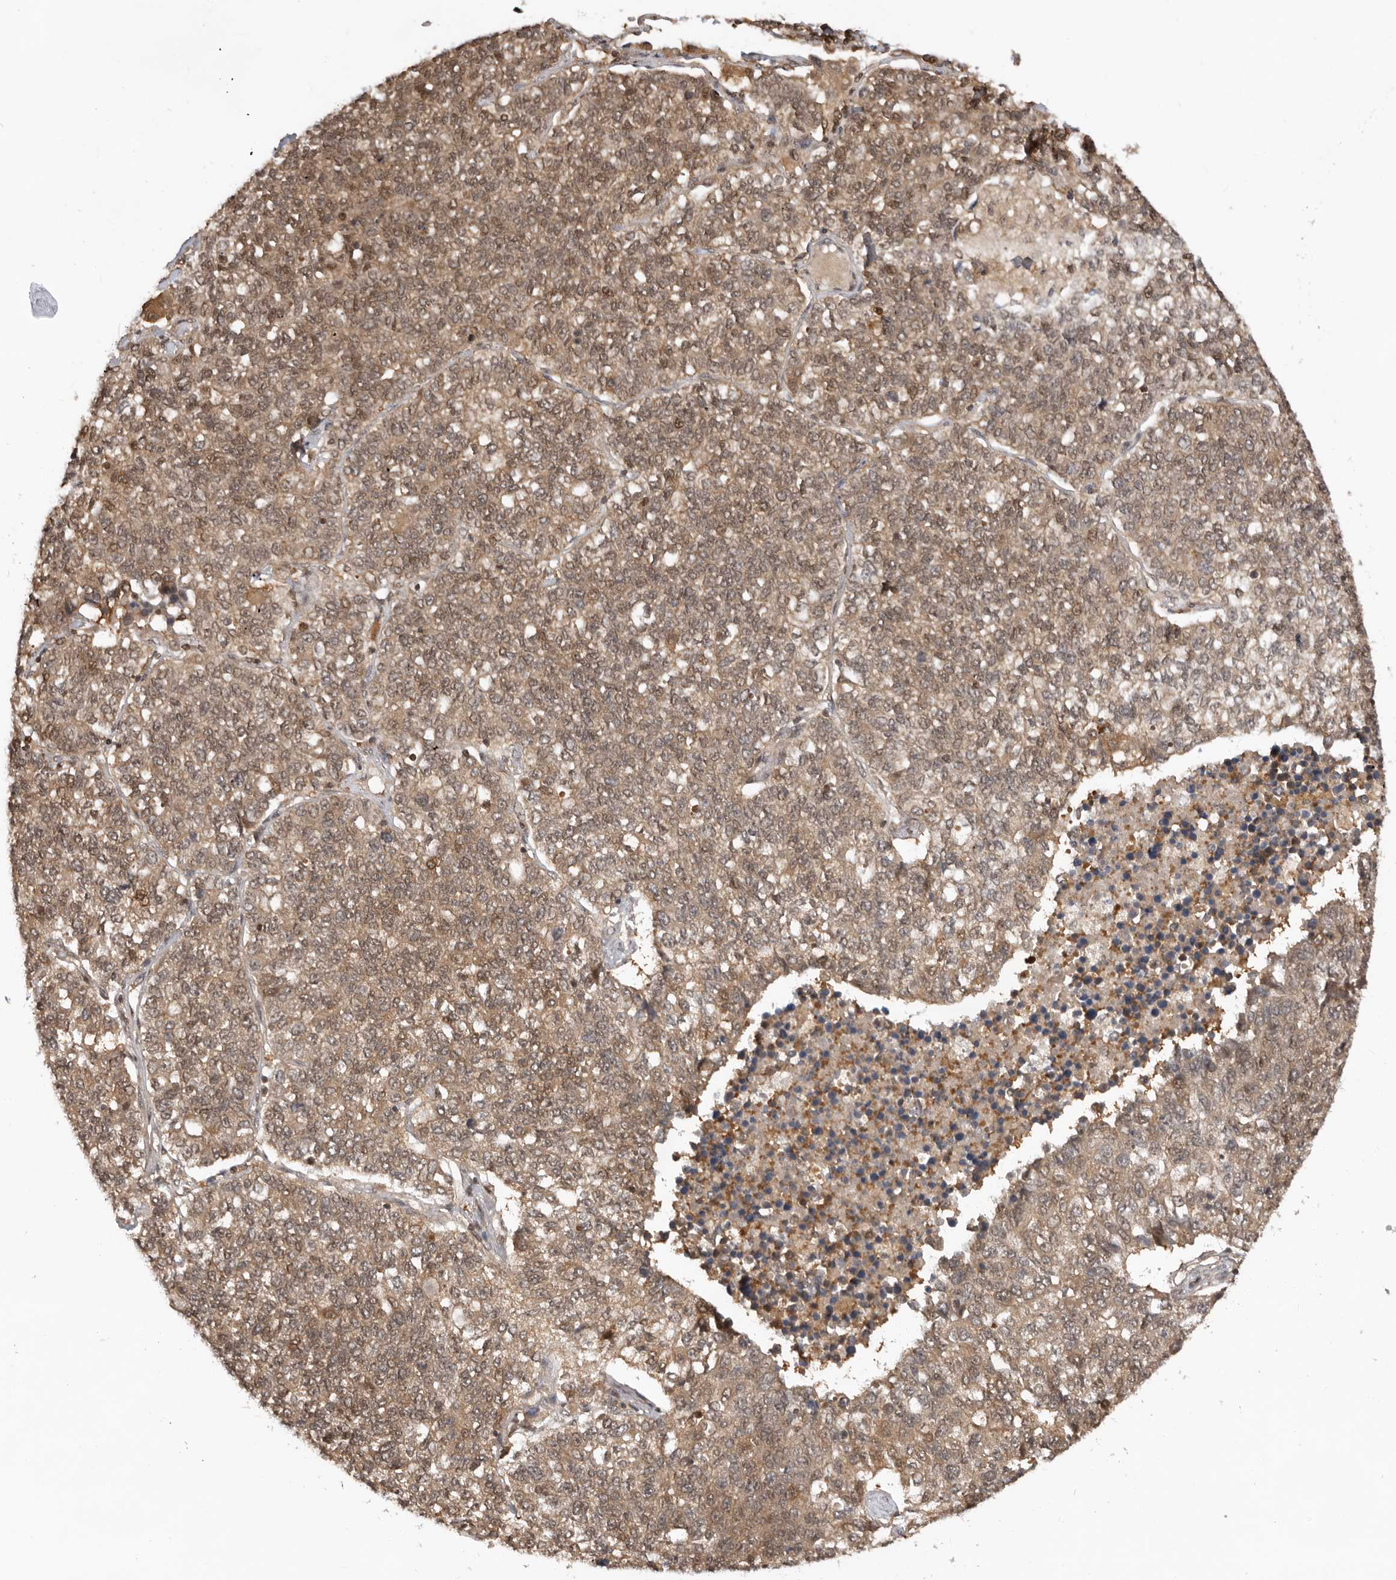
{"staining": {"intensity": "moderate", "quantity": ">75%", "location": "cytoplasmic/membranous,nuclear"}, "tissue": "lung cancer", "cell_type": "Tumor cells", "image_type": "cancer", "snomed": [{"axis": "morphology", "description": "Adenocarcinoma, NOS"}, {"axis": "topography", "description": "Lung"}], "caption": "Protein expression analysis of human lung cancer (adenocarcinoma) reveals moderate cytoplasmic/membranous and nuclear expression in about >75% of tumor cells.", "gene": "ADPRS", "patient": {"sex": "male", "age": 49}}